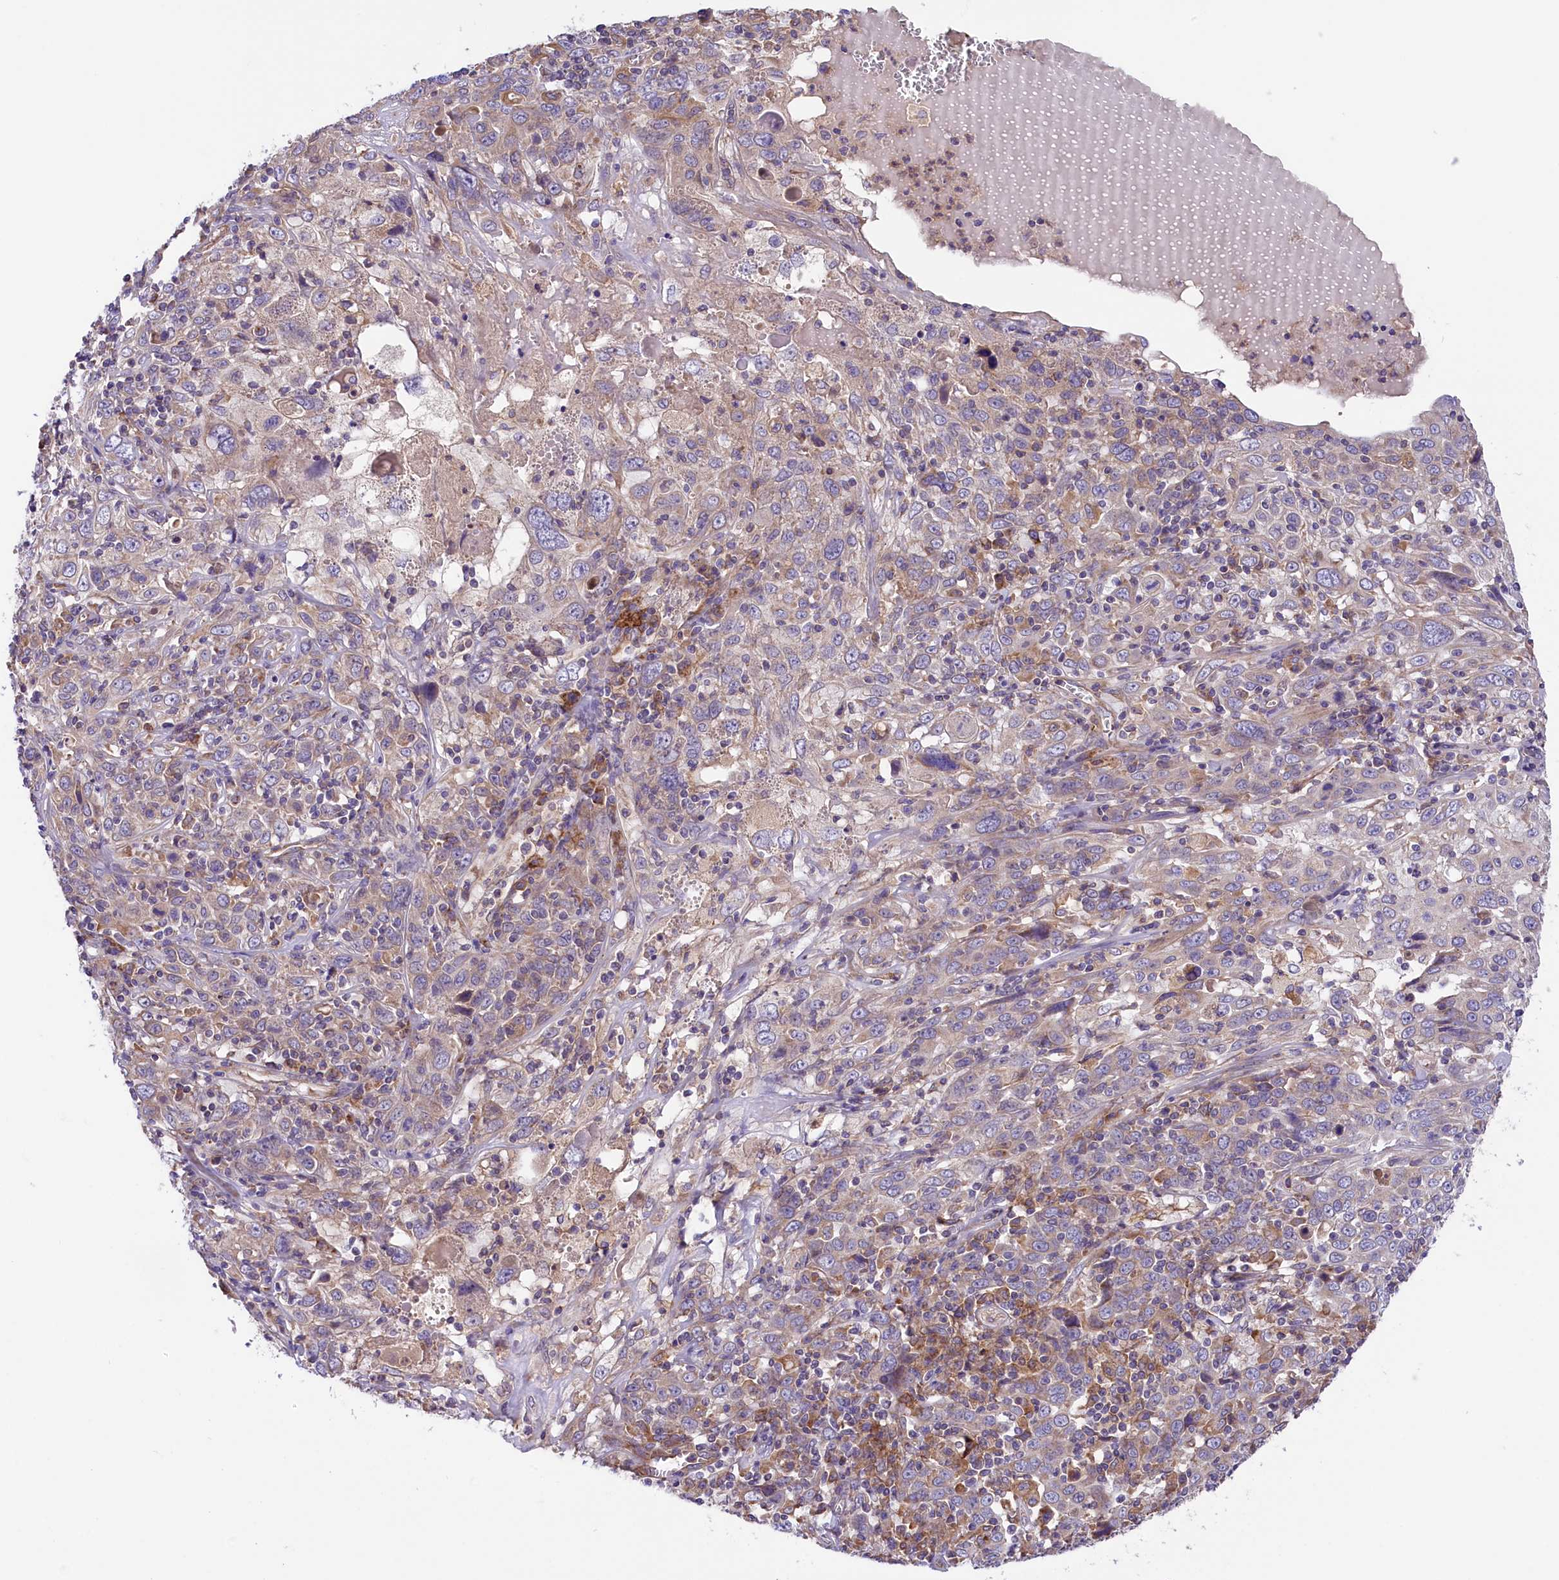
{"staining": {"intensity": "weak", "quantity": "25%-75%", "location": "cytoplasmic/membranous"}, "tissue": "cervical cancer", "cell_type": "Tumor cells", "image_type": "cancer", "snomed": [{"axis": "morphology", "description": "Squamous cell carcinoma, NOS"}, {"axis": "topography", "description": "Cervix"}], "caption": "The micrograph demonstrates immunohistochemical staining of squamous cell carcinoma (cervical). There is weak cytoplasmic/membranous expression is identified in about 25%-75% of tumor cells.", "gene": "DNAJB9", "patient": {"sex": "female", "age": 46}}